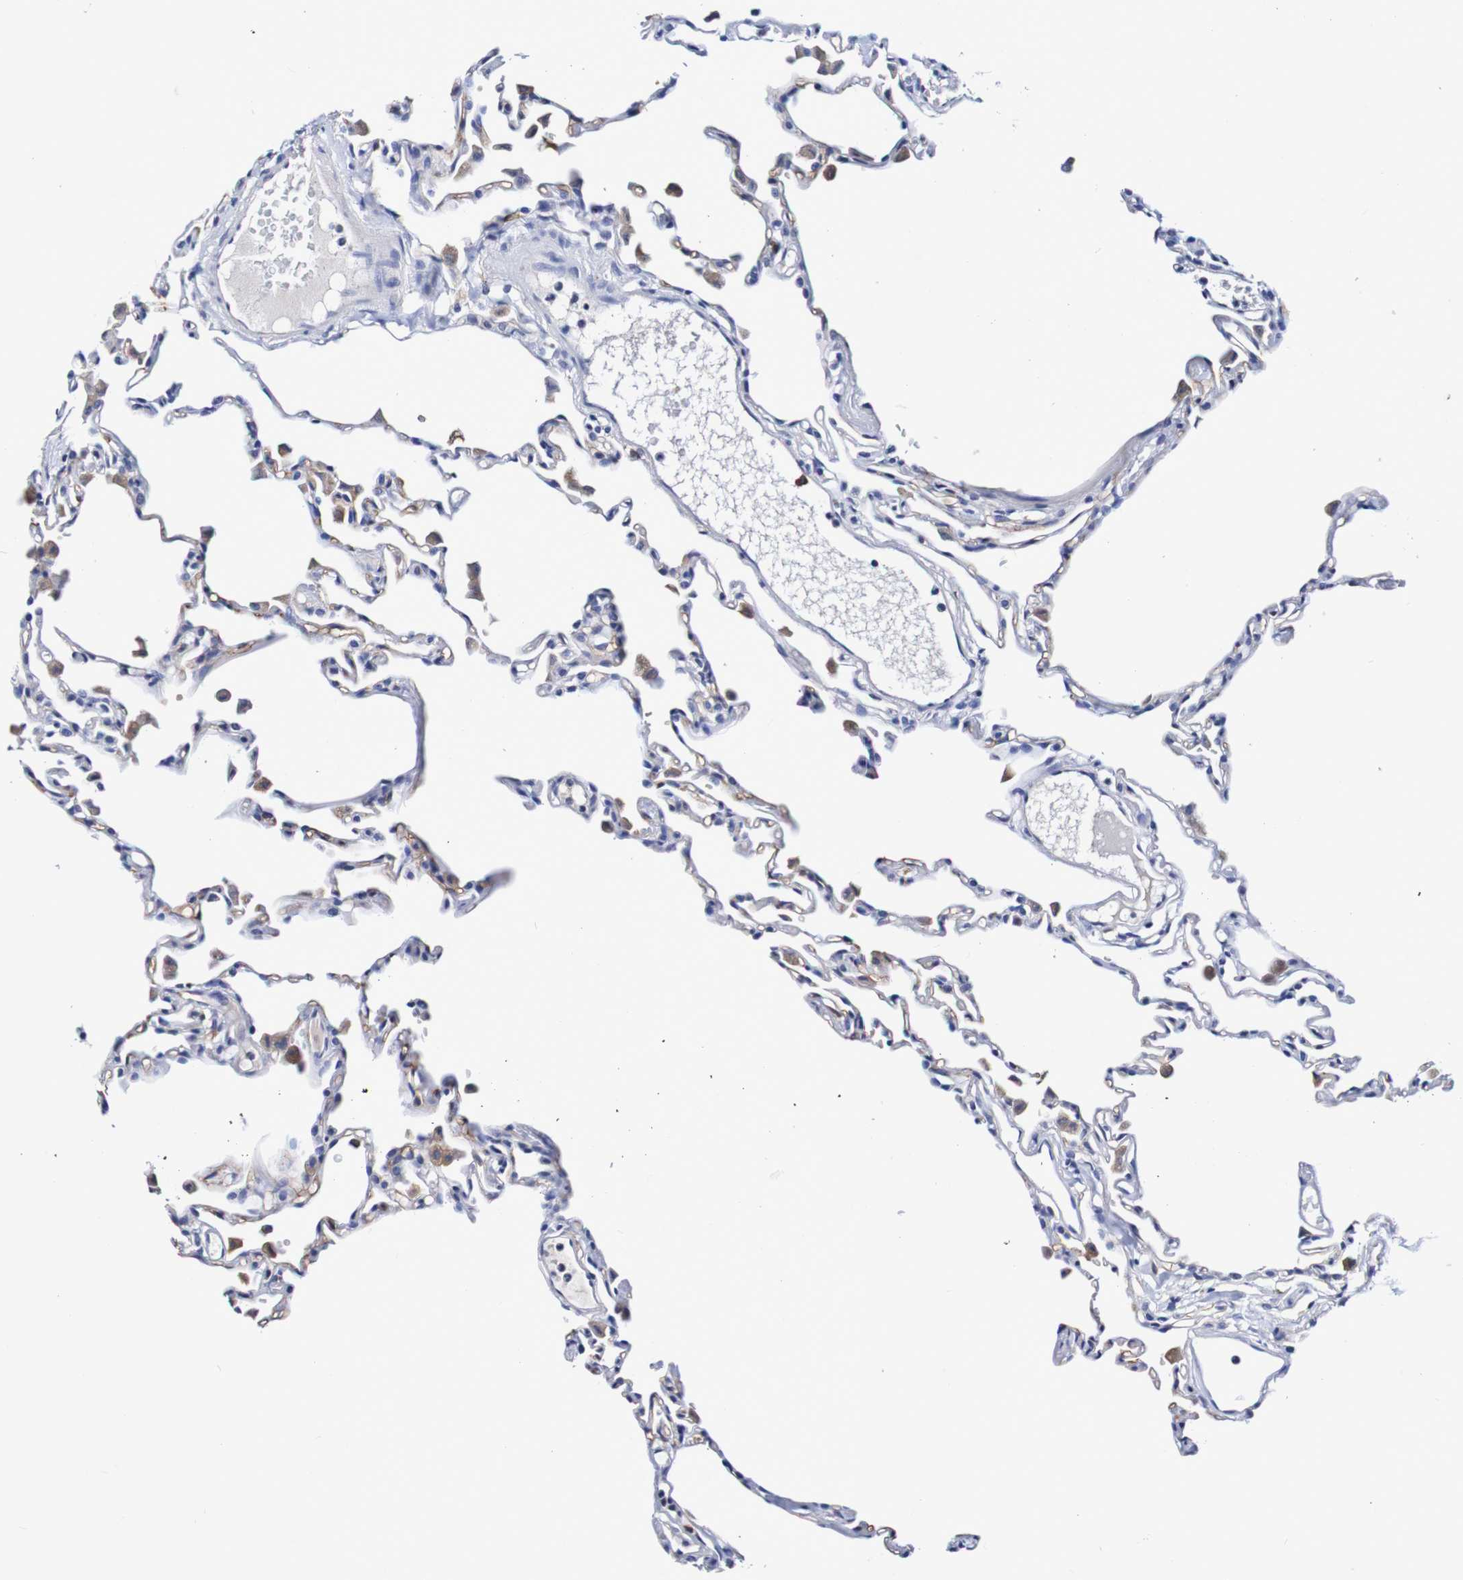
{"staining": {"intensity": "weak", "quantity": "25%-75%", "location": "cytoplasmic/membranous"}, "tissue": "lung", "cell_type": "Alveolar cells", "image_type": "normal", "snomed": [{"axis": "morphology", "description": "Normal tissue, NOS"}, {"axis": "topography", "description": "Lung"}], "caption": "DAB (3,3'-diaminobenzidine) immunohistochemical staining of normal human lung shows weak cytoplasmic/membranous protein staining in approximately 25%-75% of alveolar cells.", "gene": "SEZ6", "patient": {"sex": "female", "age": 49}}